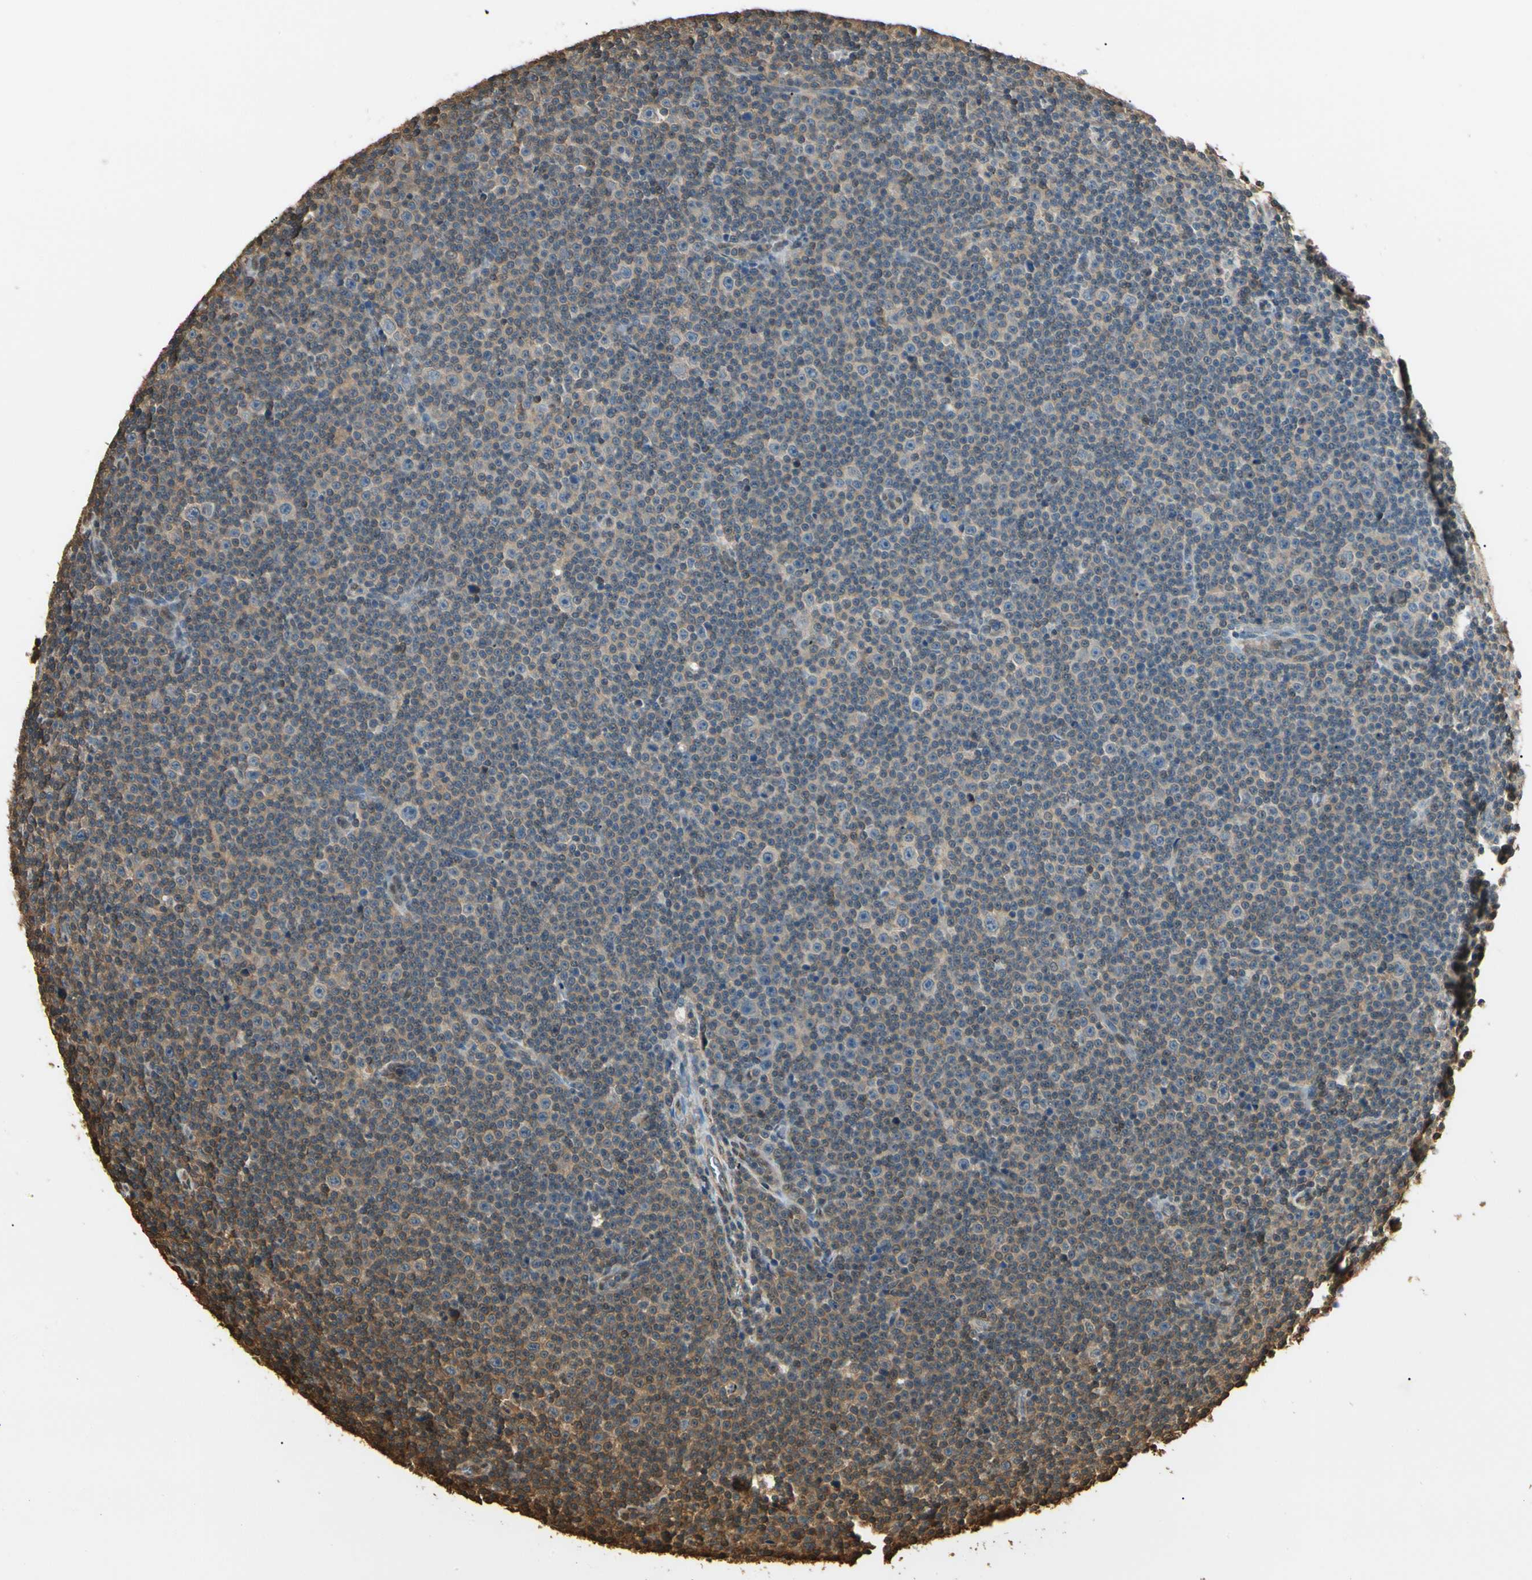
{"staining": {"intensity": "weak", "quantity": "25%-75%", "location": "cytoplasmic/membranous"}, "tissue": "lymphoma", "cell_type": "Tumor cells", "image_type": "cancer", "snomed": [{"axis": "morphology", "description": "Malignant lymphoma, non-Hodgkin's type, Low grade"}, {"axis": "topography", "description": "Lymph node"}], "caption": "Lymphoma stained for a protein demonstrates weak cytoplasmic/membranous positivity in tumor cells.", "gene": "YWHAE", "patient": {"sex": "female", "age": 67}}